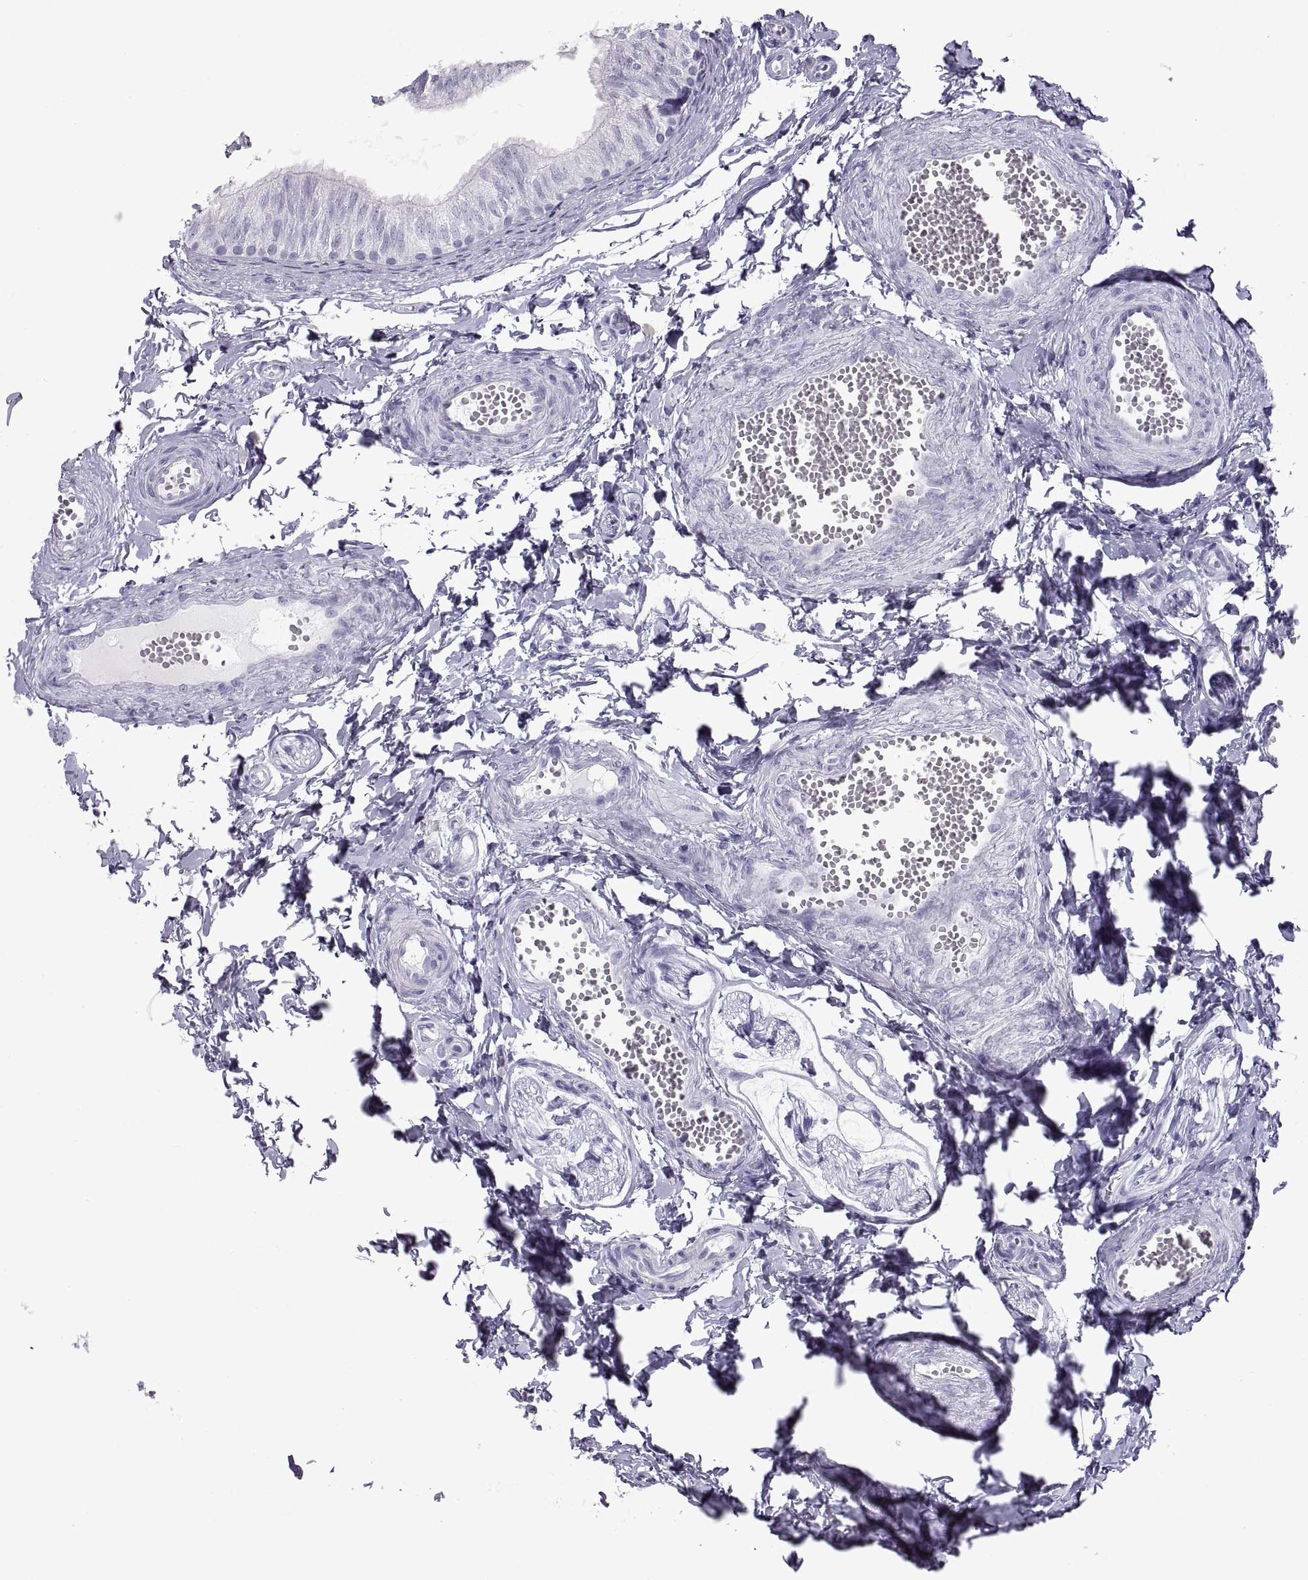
{"staining": {"intensity": "negative", "quantity": "none", "location": "none"}, "tissue": "epididymis", "cell_type": "Glandular cells", "image_type": "normal", "snomed": [{"axis": "morphology", "description": "Normal tissue, NOS"}, {"axis": "topography", "description": "Epididymis"}], "caption": "Immunohistochemistry of benign epididymis demonstrates no positivity in glandular cells.", "gene": "RLBP1", "patient": {"sex": "male", "age": 22}}